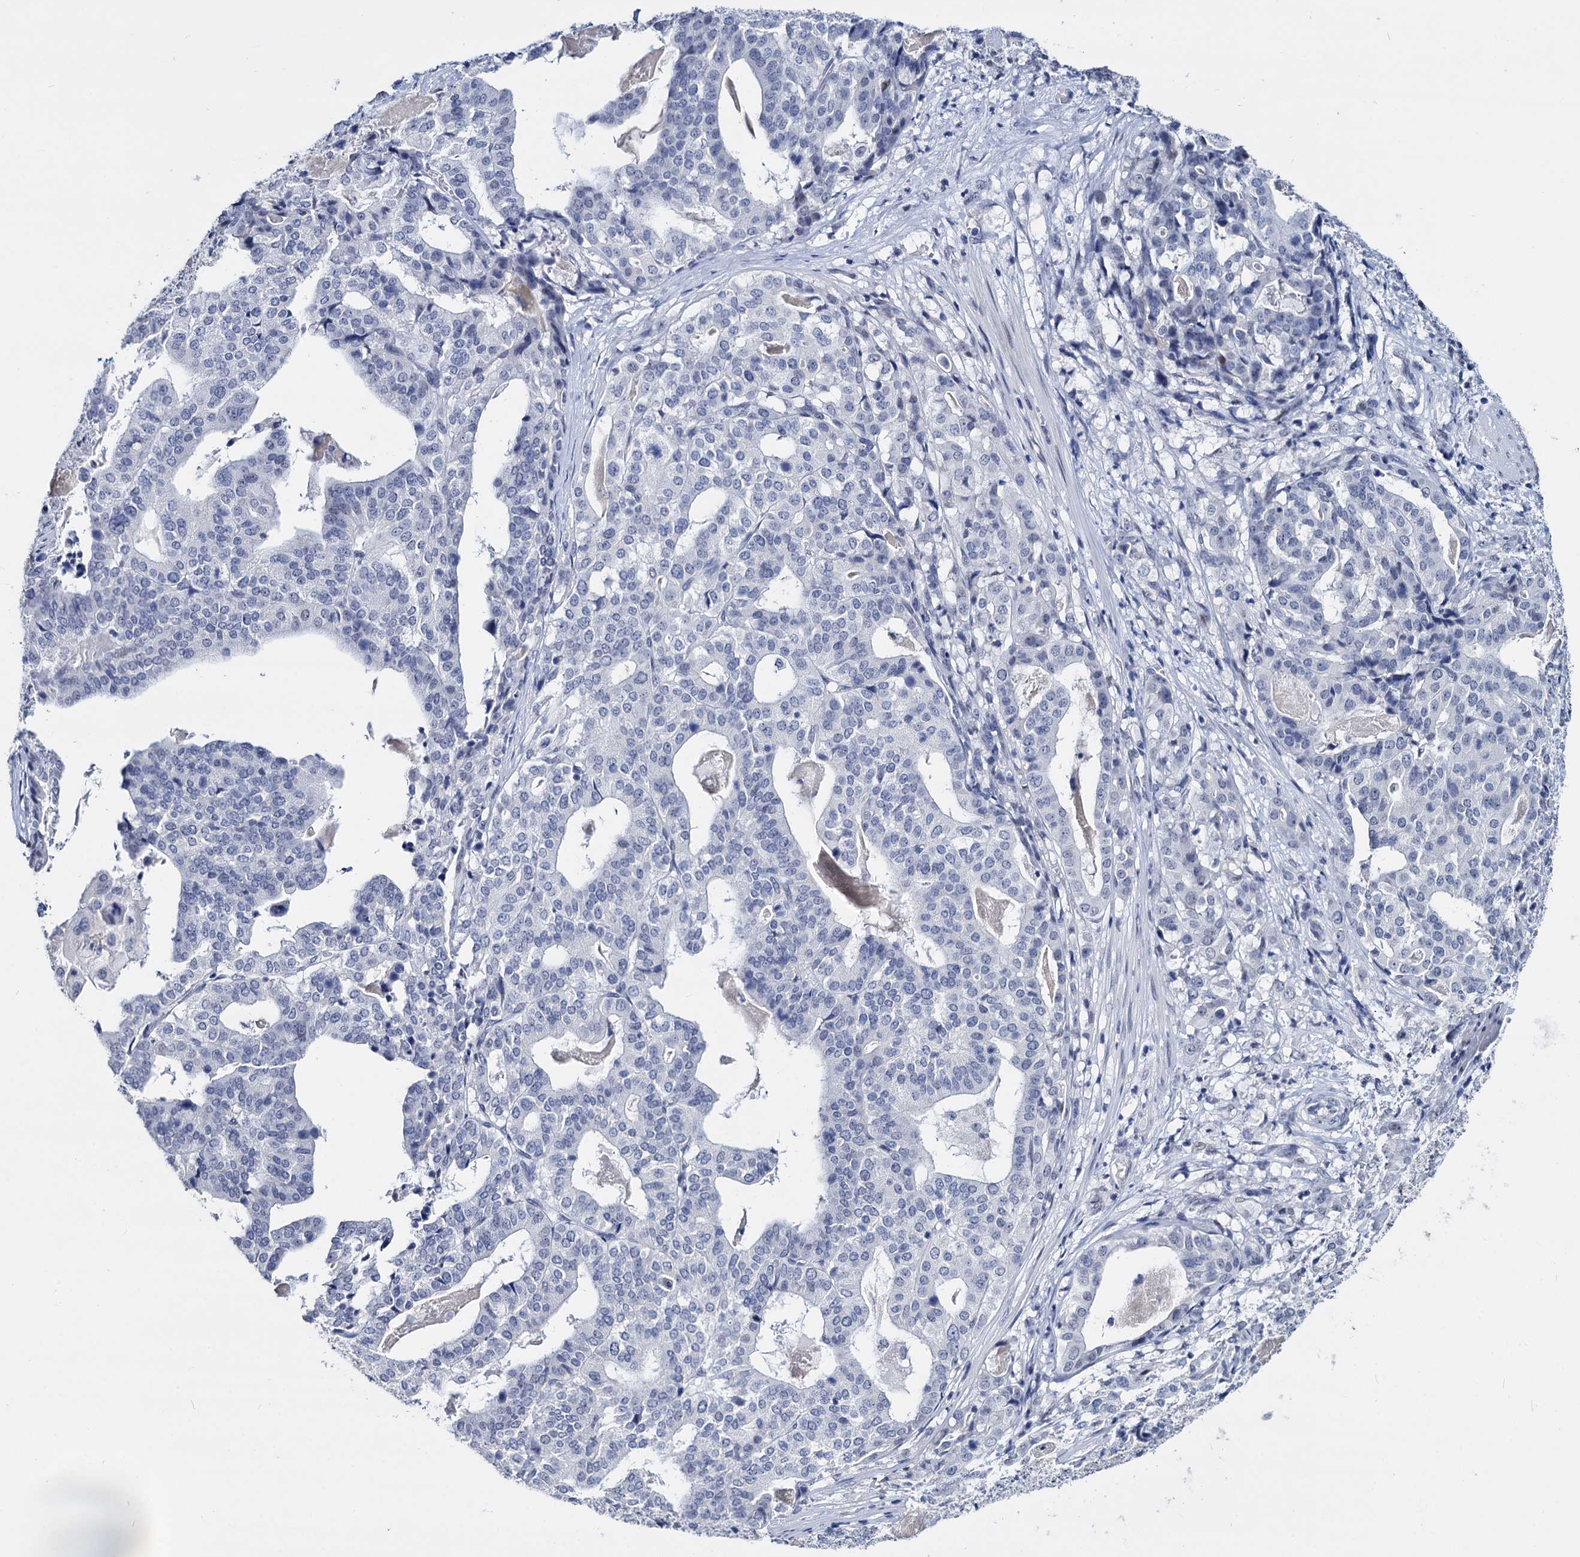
{"staining": {"intensity": "negative", "quantity": "none", "location": "none"}, "tissue": "stomach cancer", "cell_type": "Tumor cells", "image_type": "cancer", "snomed": [{"axis": "morphology", "description": "Adenocarcinoma, NOS"}, {"axis": "topography", "description": "Stomach"}], "caption": "Protein analysis of stomach cancer shows no significant staining in tumor cells.", "gene": "MAGEA4", "patient": {"sex": "male", "age": 48}}